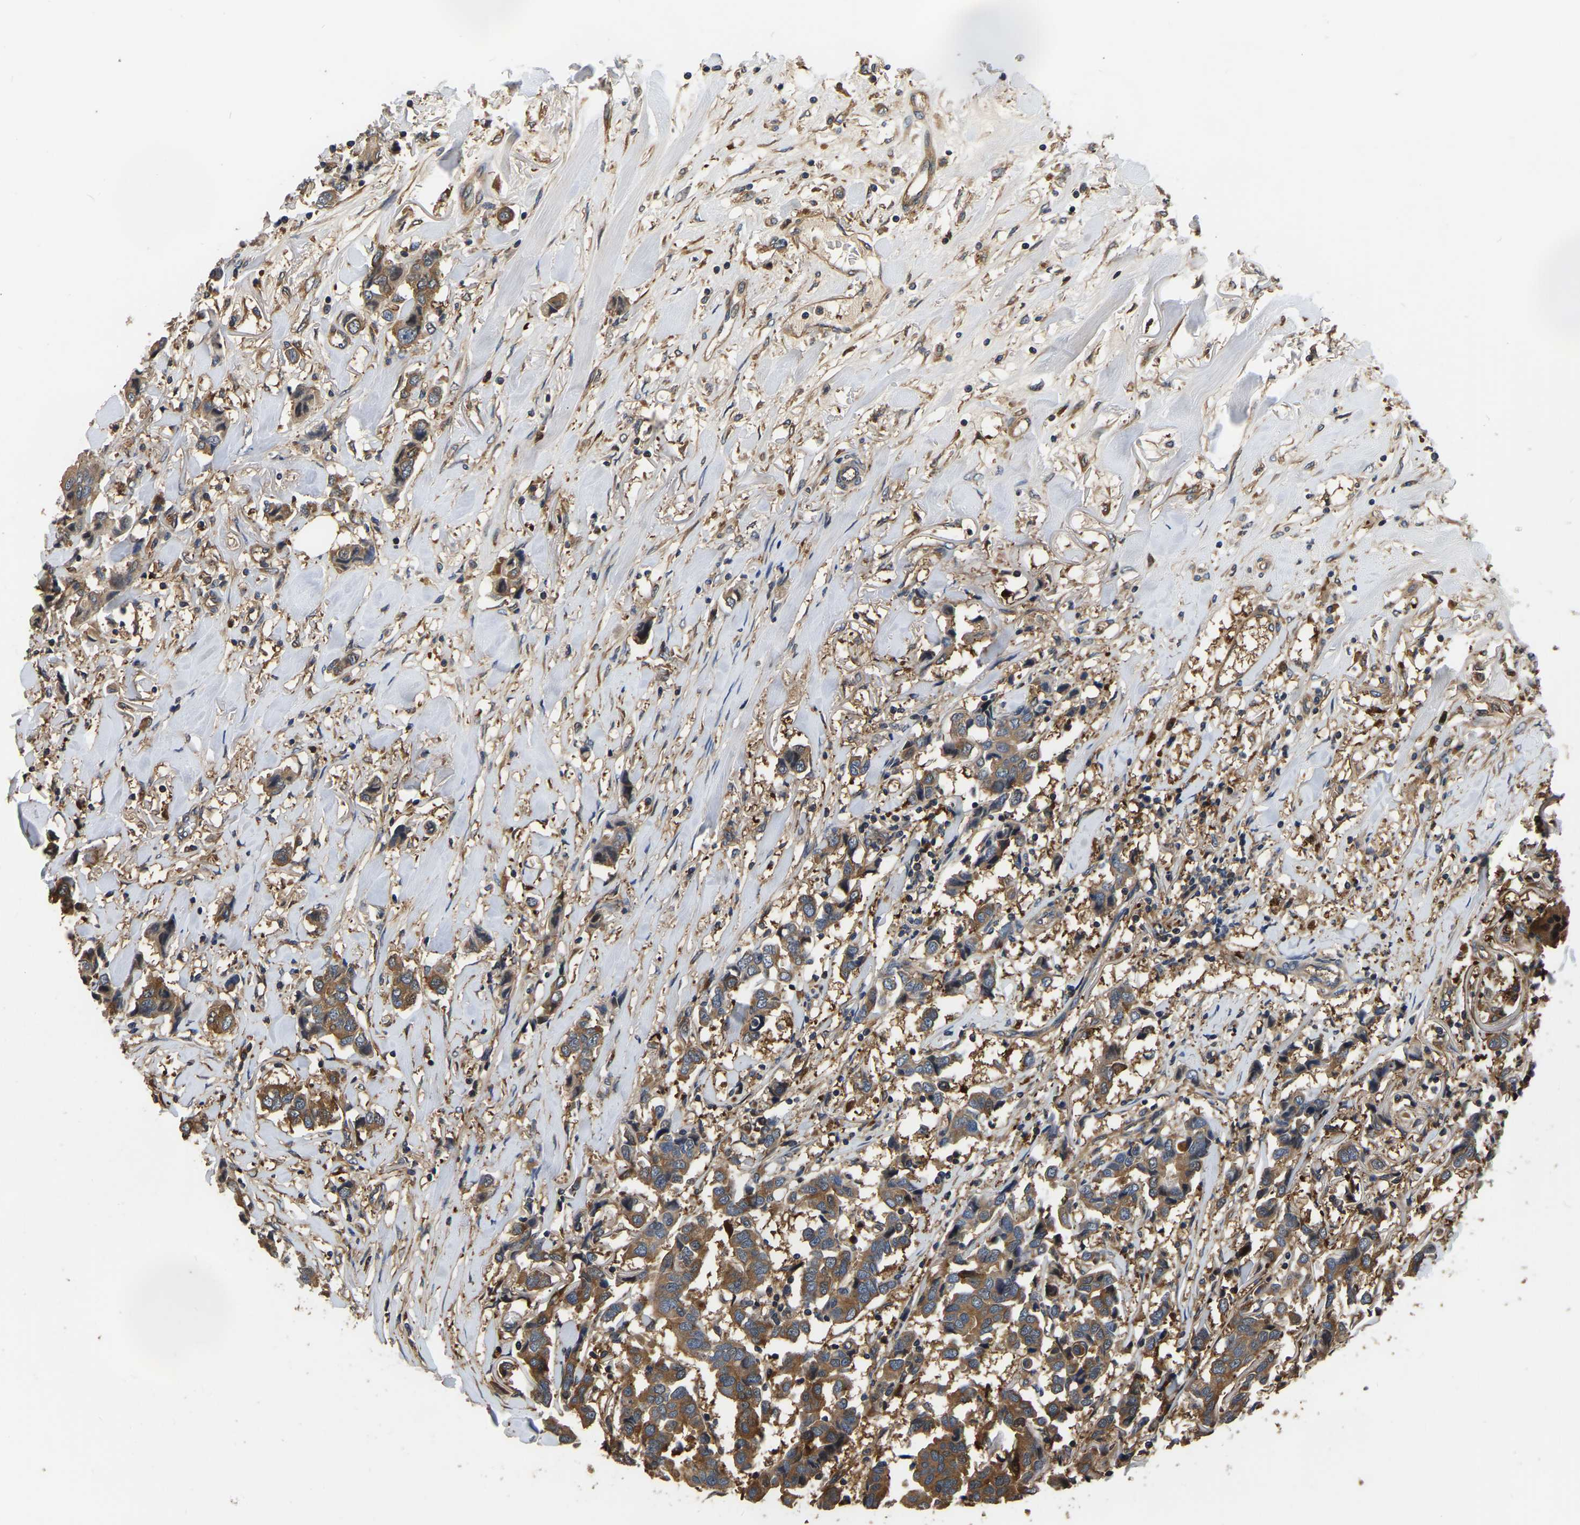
{"staining": {"intensity": "moderate", "quantity": ">75%", "location": "cytoplasmic/membranous"}, "tissue": "breast cancer", "cell_type": "Tumor cells", "image_type": "cancer", "snomed": [{"axis": "morphology", "description": "Duct carcinoma"}, {"axis": "topography", "description": "Breast"}], "caption": "This micrograph shows breast invasive ductal carcinoma stained with IHC to label a protein in brown. The cytoplasmic/membranous of tumor cells show moderate positivity for the protein. Nuclei are counter-stained blue.", "gene": "GARS1", "patient": {"sex": "female", "age": 80}}